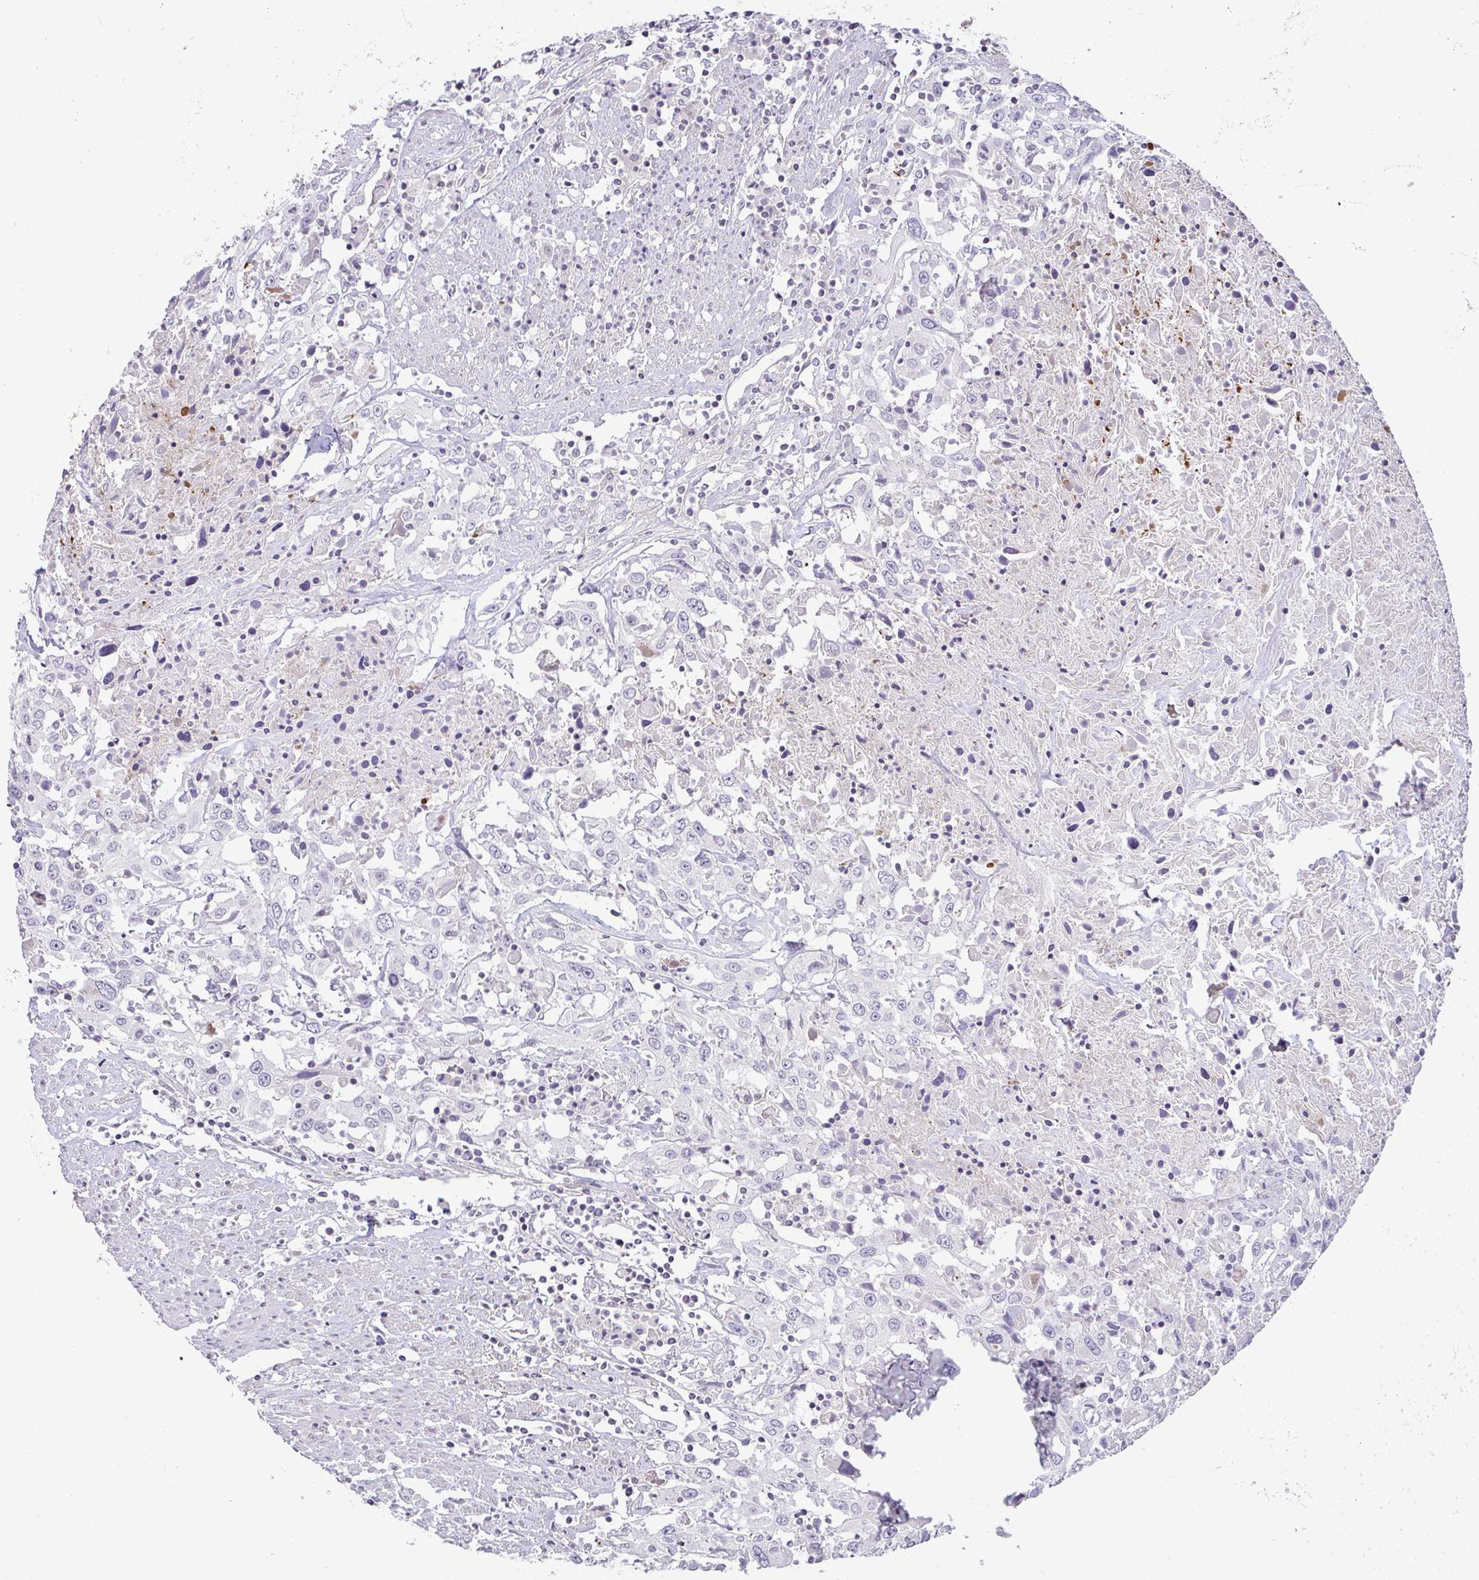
{"staining": {"intensity": "negative", "quantity": "none", "location": "none"}, "tissue": "urothelial cancer", "cell_type": "Tumor cells", "image_type": "cancer", "snomed": [{"axis": "morphology", "description": "Urothelial carcinoma, High grade"}, {"axis": "topography", "description": "Urinary bladder"}], "caption": "Immunohistochemistry (IHC) of high-grade urothelial carcinoma exhibits no positivity in tumor cells.", "gene": "CACNA1S", "patient": {"sex": "male", "age": 61}}